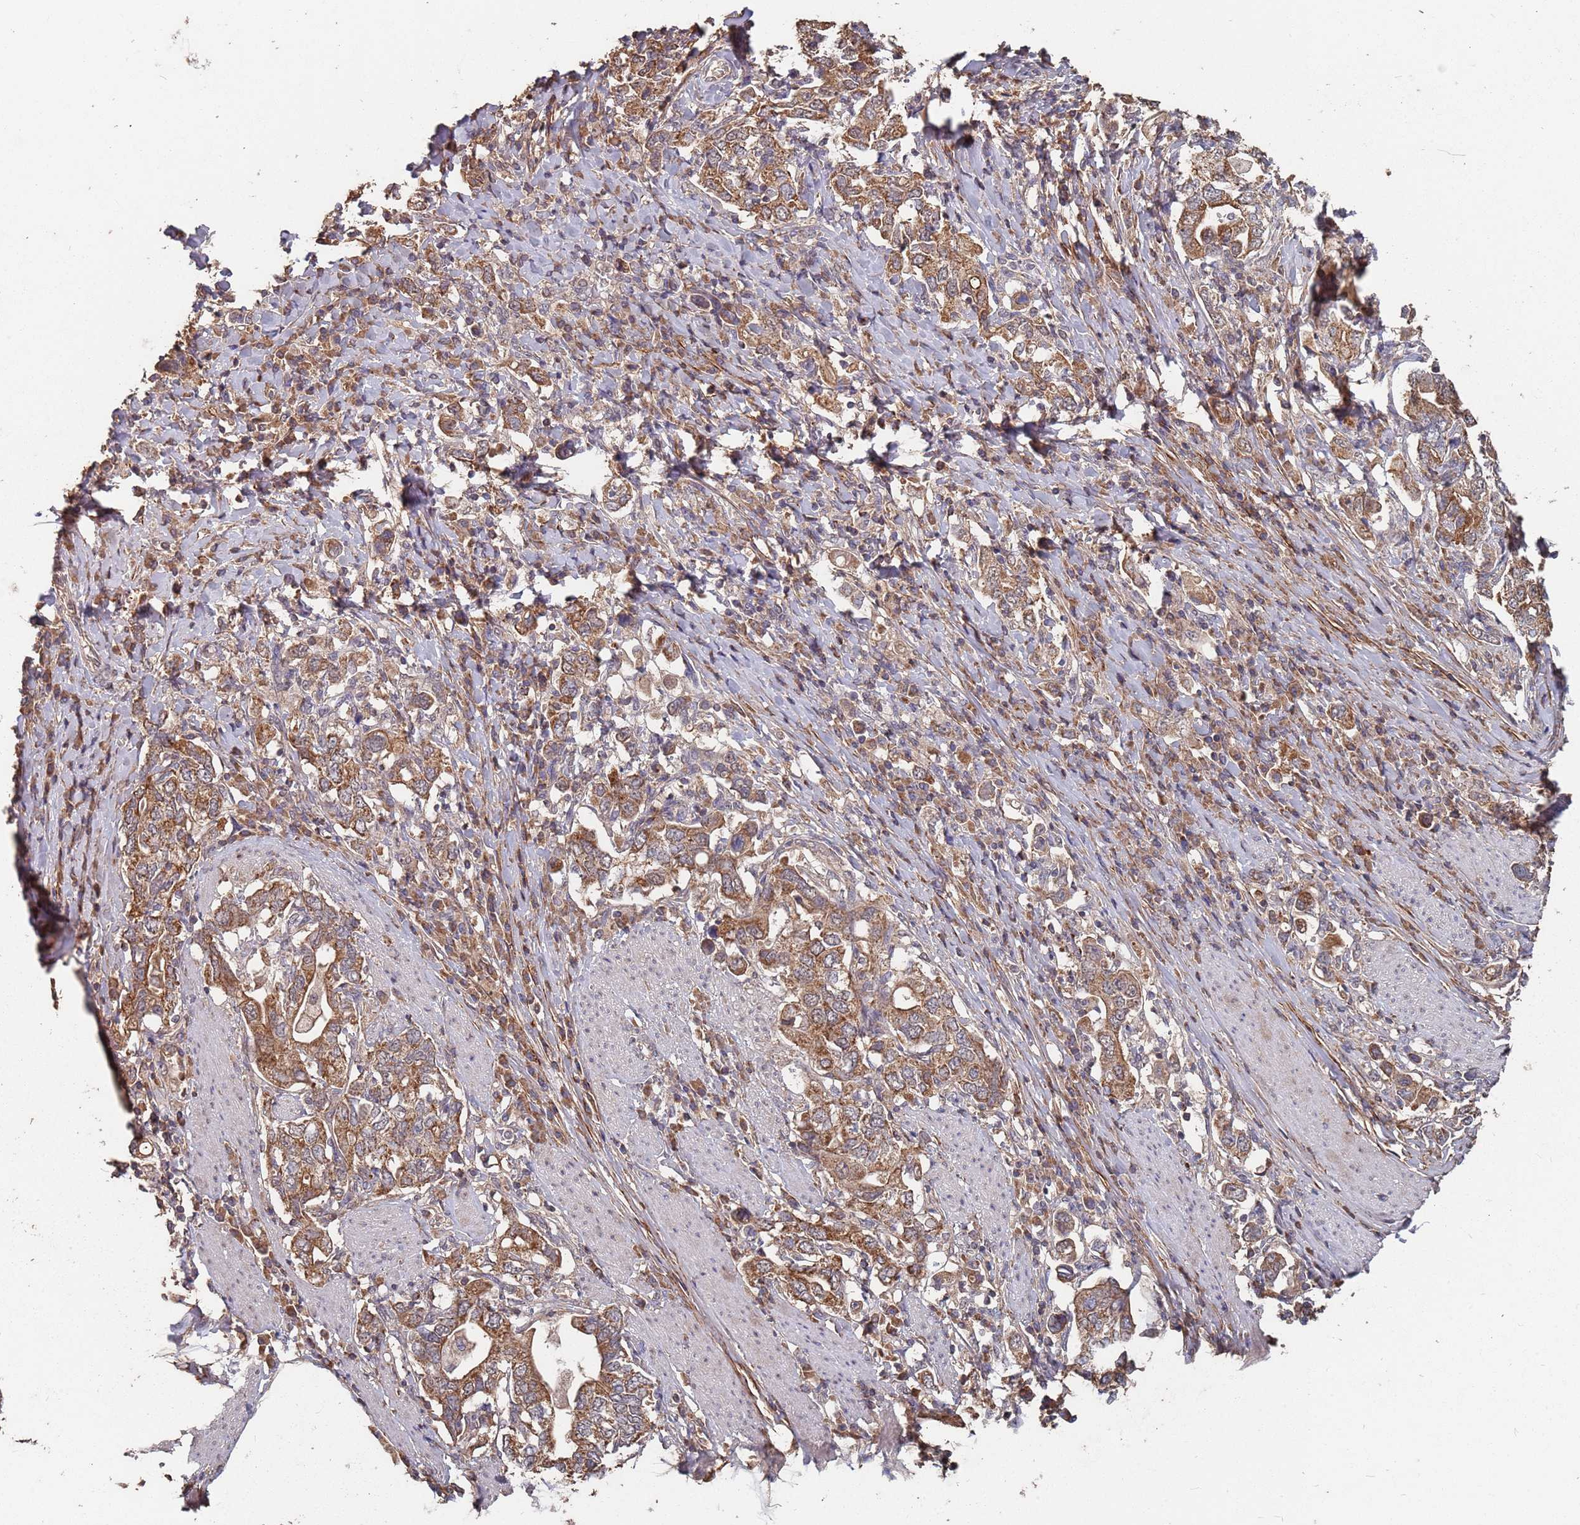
{"staining": {"intensity": "moderate", "quantity": ">75%", "location": "cytoplasmic/membranous"}, "tissue": "stomach cancer", "cell_type": "Tumor cells", "image_type": "cancer", "snomed": [{"axis": "morphology", "description": "Adenocarcinoma, NOS"}, {"axis": "topography", "description": "Stomach, upper"}, {"axis": "topography", "description": "Stomach"}], "caption": "An immunohistochemistry micrograph of neoplastic tissue is shown. Protein staining in brown highlights moderate cytoplasmic/membranous positivity in adenocarcinoma (stomach) within tumor cells.", "gene": "PRORP", "patient": {"sex": "male", "age": 62}}